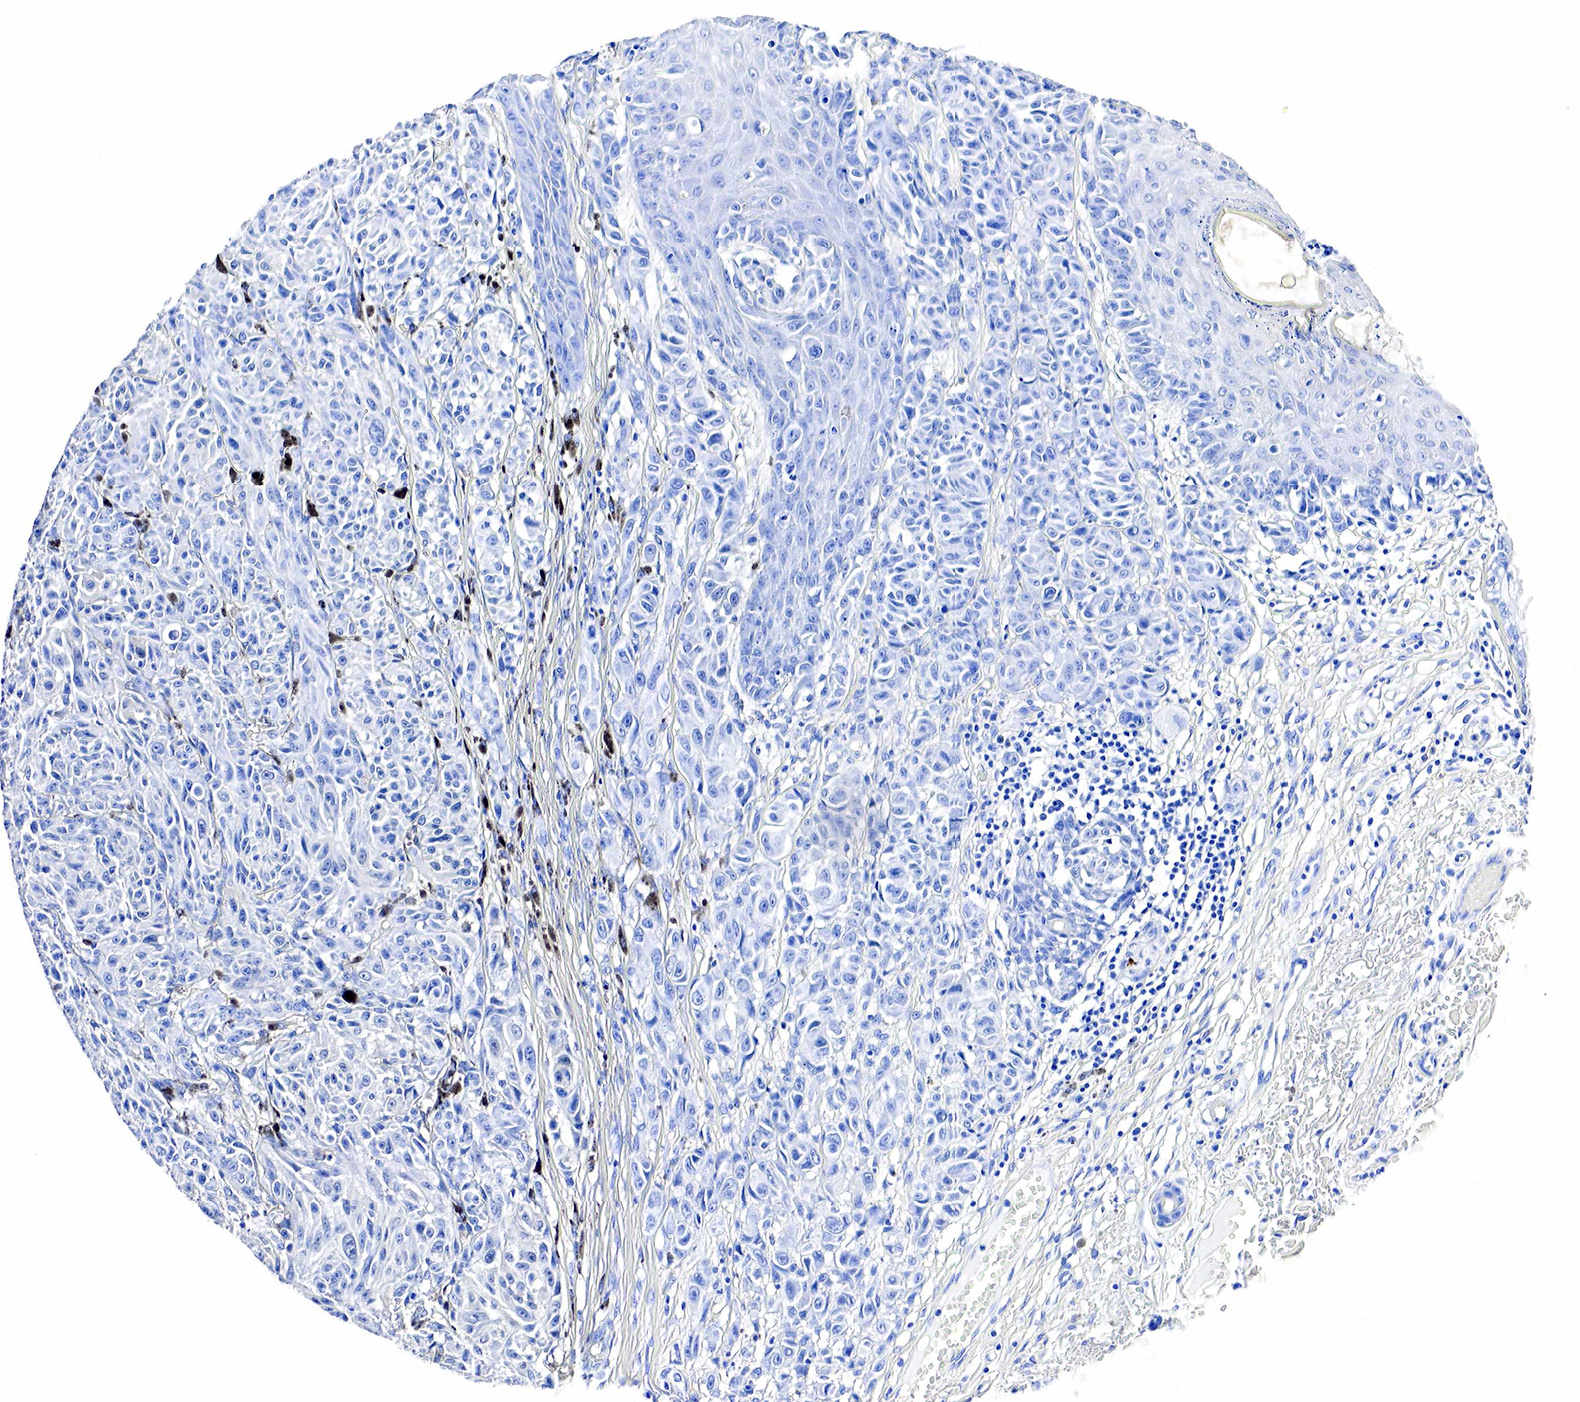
{"staining": {"intensity": "negative", "quantity": "none", "location": "none"}, "tissue": "melanoma", "cell_type": "Tumor cells", "image_type": "cancer", "snomed": [{"axis": "morphology", "description": "Malignant melanoma, NOS"}, {"axis": "topography", "description": "Skin"}], "caption": "Immunohistochemical staining of human melanoma displays no significant positivity in tumor cells.", "gene": "ACP3", "patient": {"sex": "male", "age": 70}}